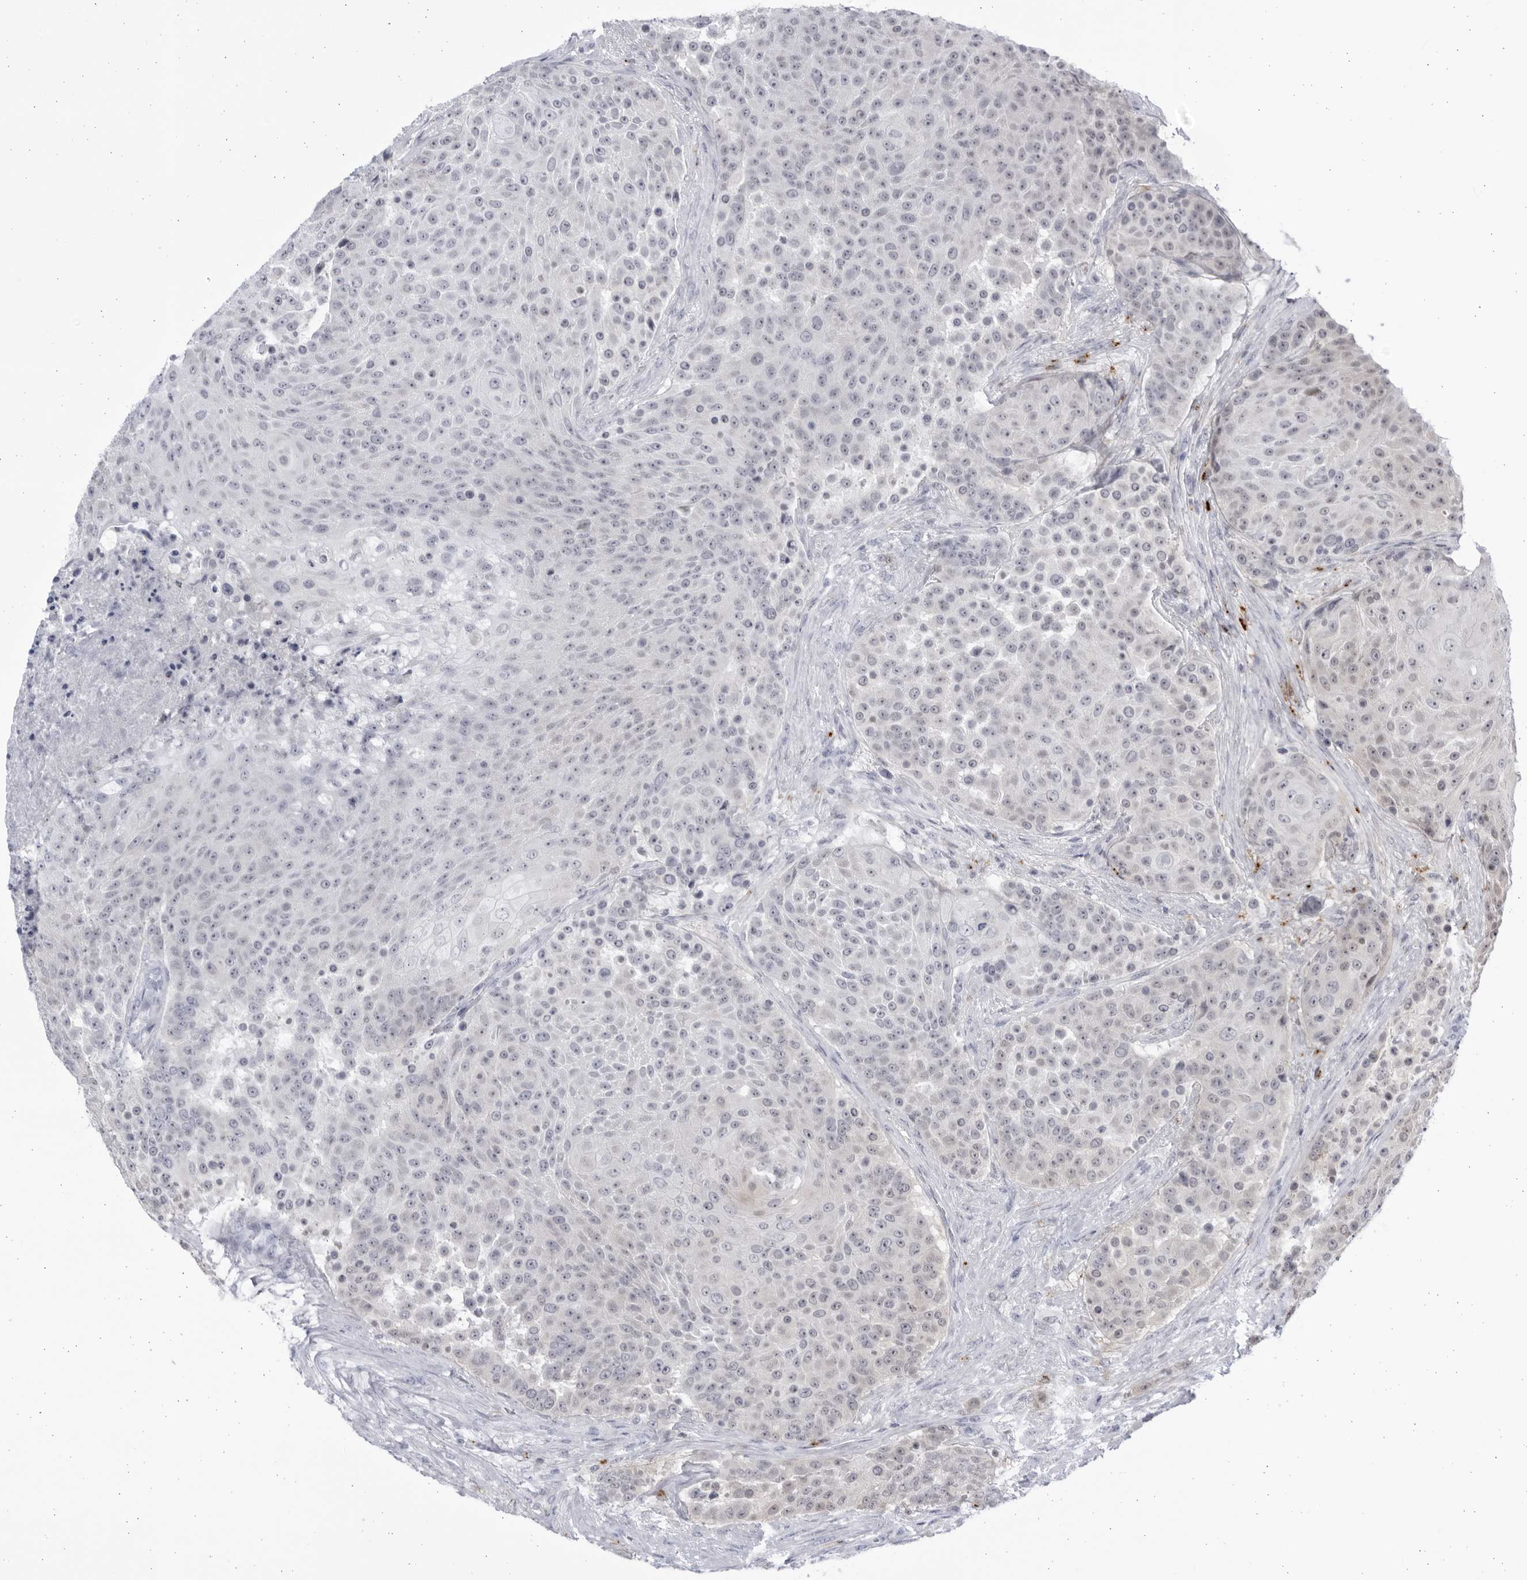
{"staining": {"intensity": "negative", "quantity": "none", "location": "none"}, "tissue": "urothelial cancer", "cell_type": "Tumor cells", "image_type": "cancer", "snomed": [{"axis": "morphology", "description": "Urothelial carcinoma, High grade"}, {"axis": "topography", "description": "Urinary bladder"}], "caption": "Urothelial cancer was stained to show a protein in brown. There is no significant positivity in tumor cells.", "gene": "CCDC181", "patient": {"sex": "female", "age": 63}}